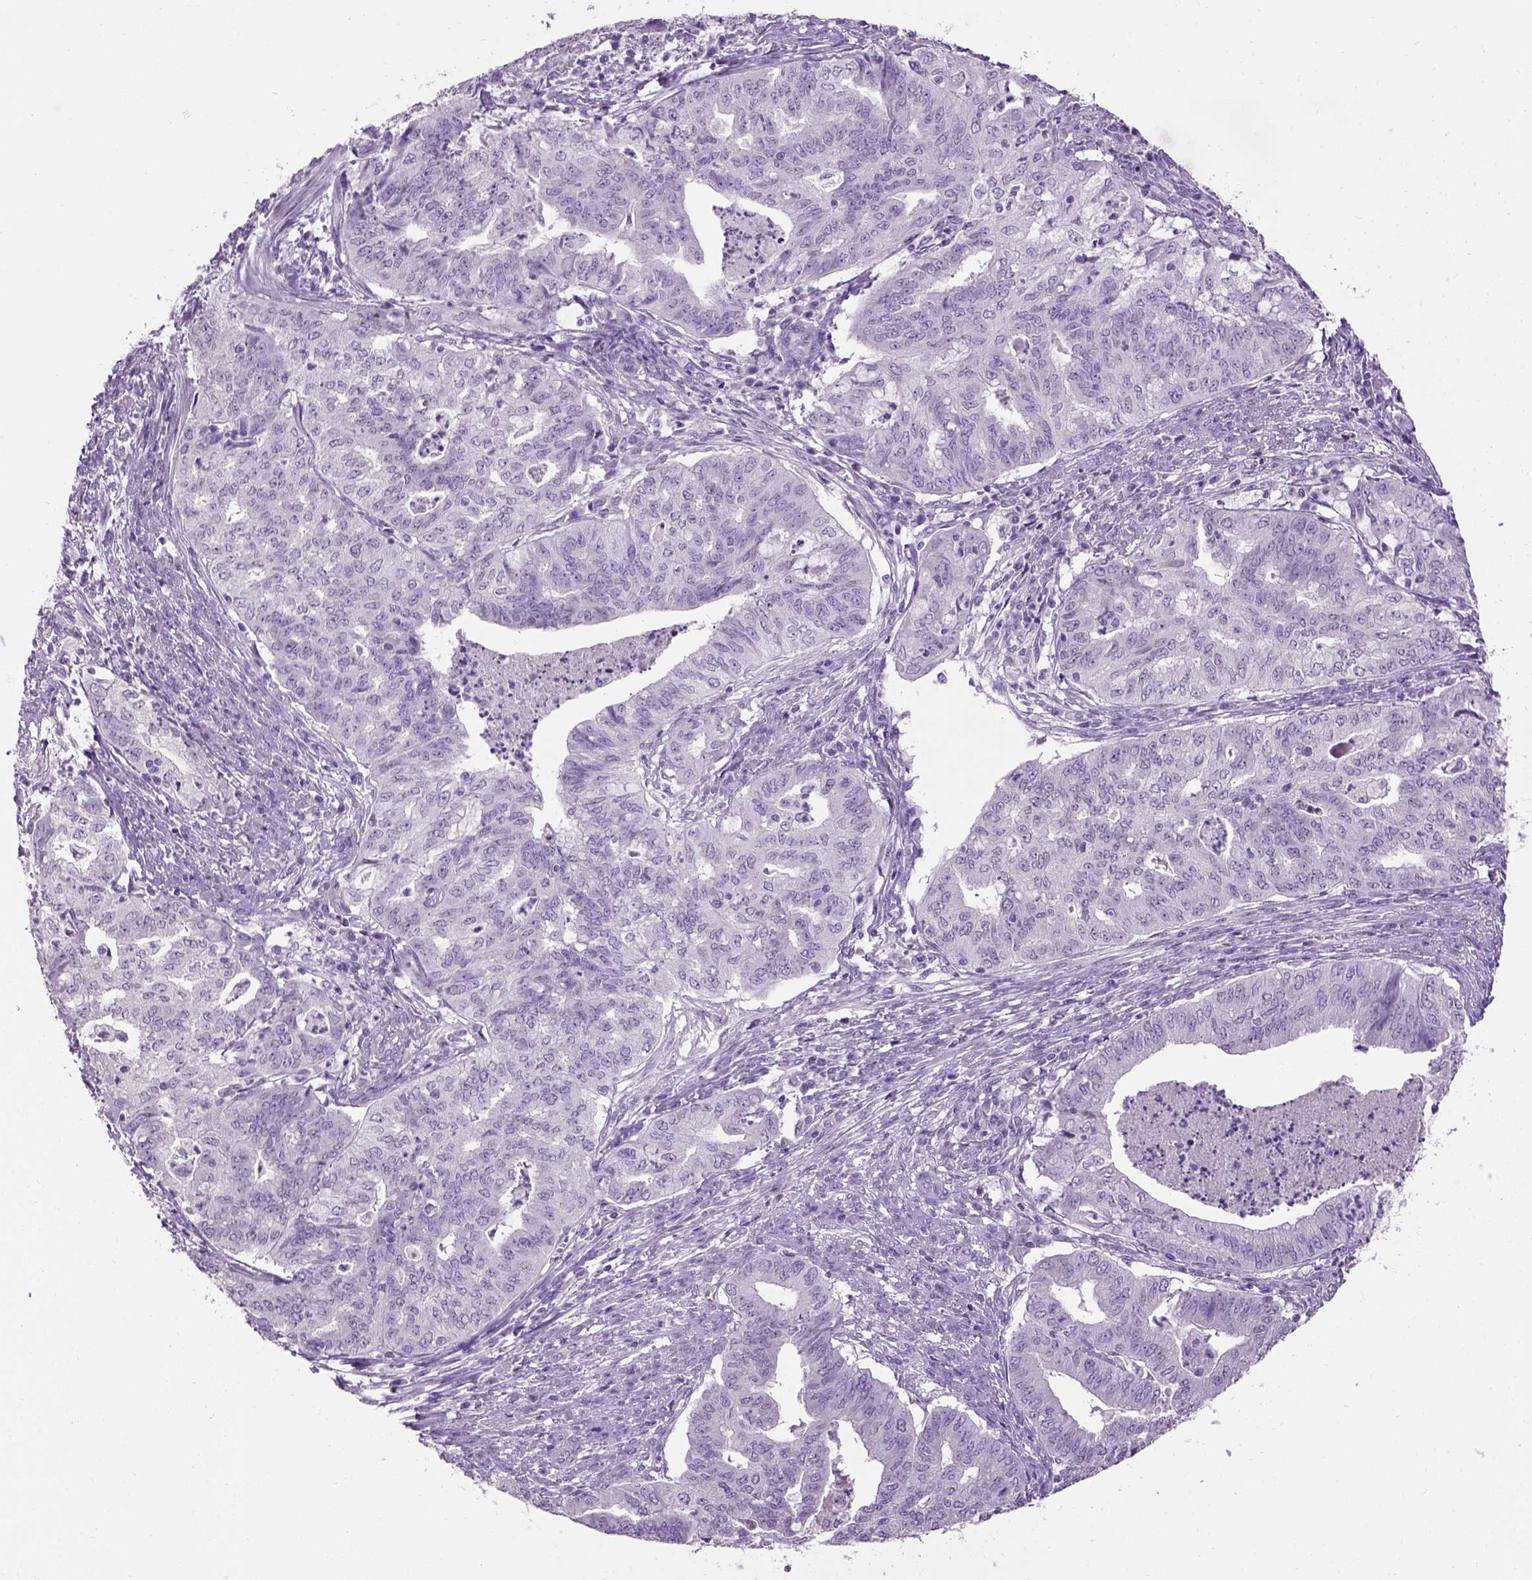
{"staining": {"intensity": "negative", "quantity": "none", "location": "none"}, "tissue": "endometrial cancer", "cell_type": "Tumor cells", "image_type": "cancer", "snomed": [{"axis": "morphology", "description": "Adenocarcinoma, NOS"}, {"axis": "topography", "description": "Endometrium"}], "caption": "Histopathology image shows no protein expression in tumor cells of endometrial adenocarcinoma tissue.", "gene": "GABRB2", "patient": {"sex": "female", "age": 79}}